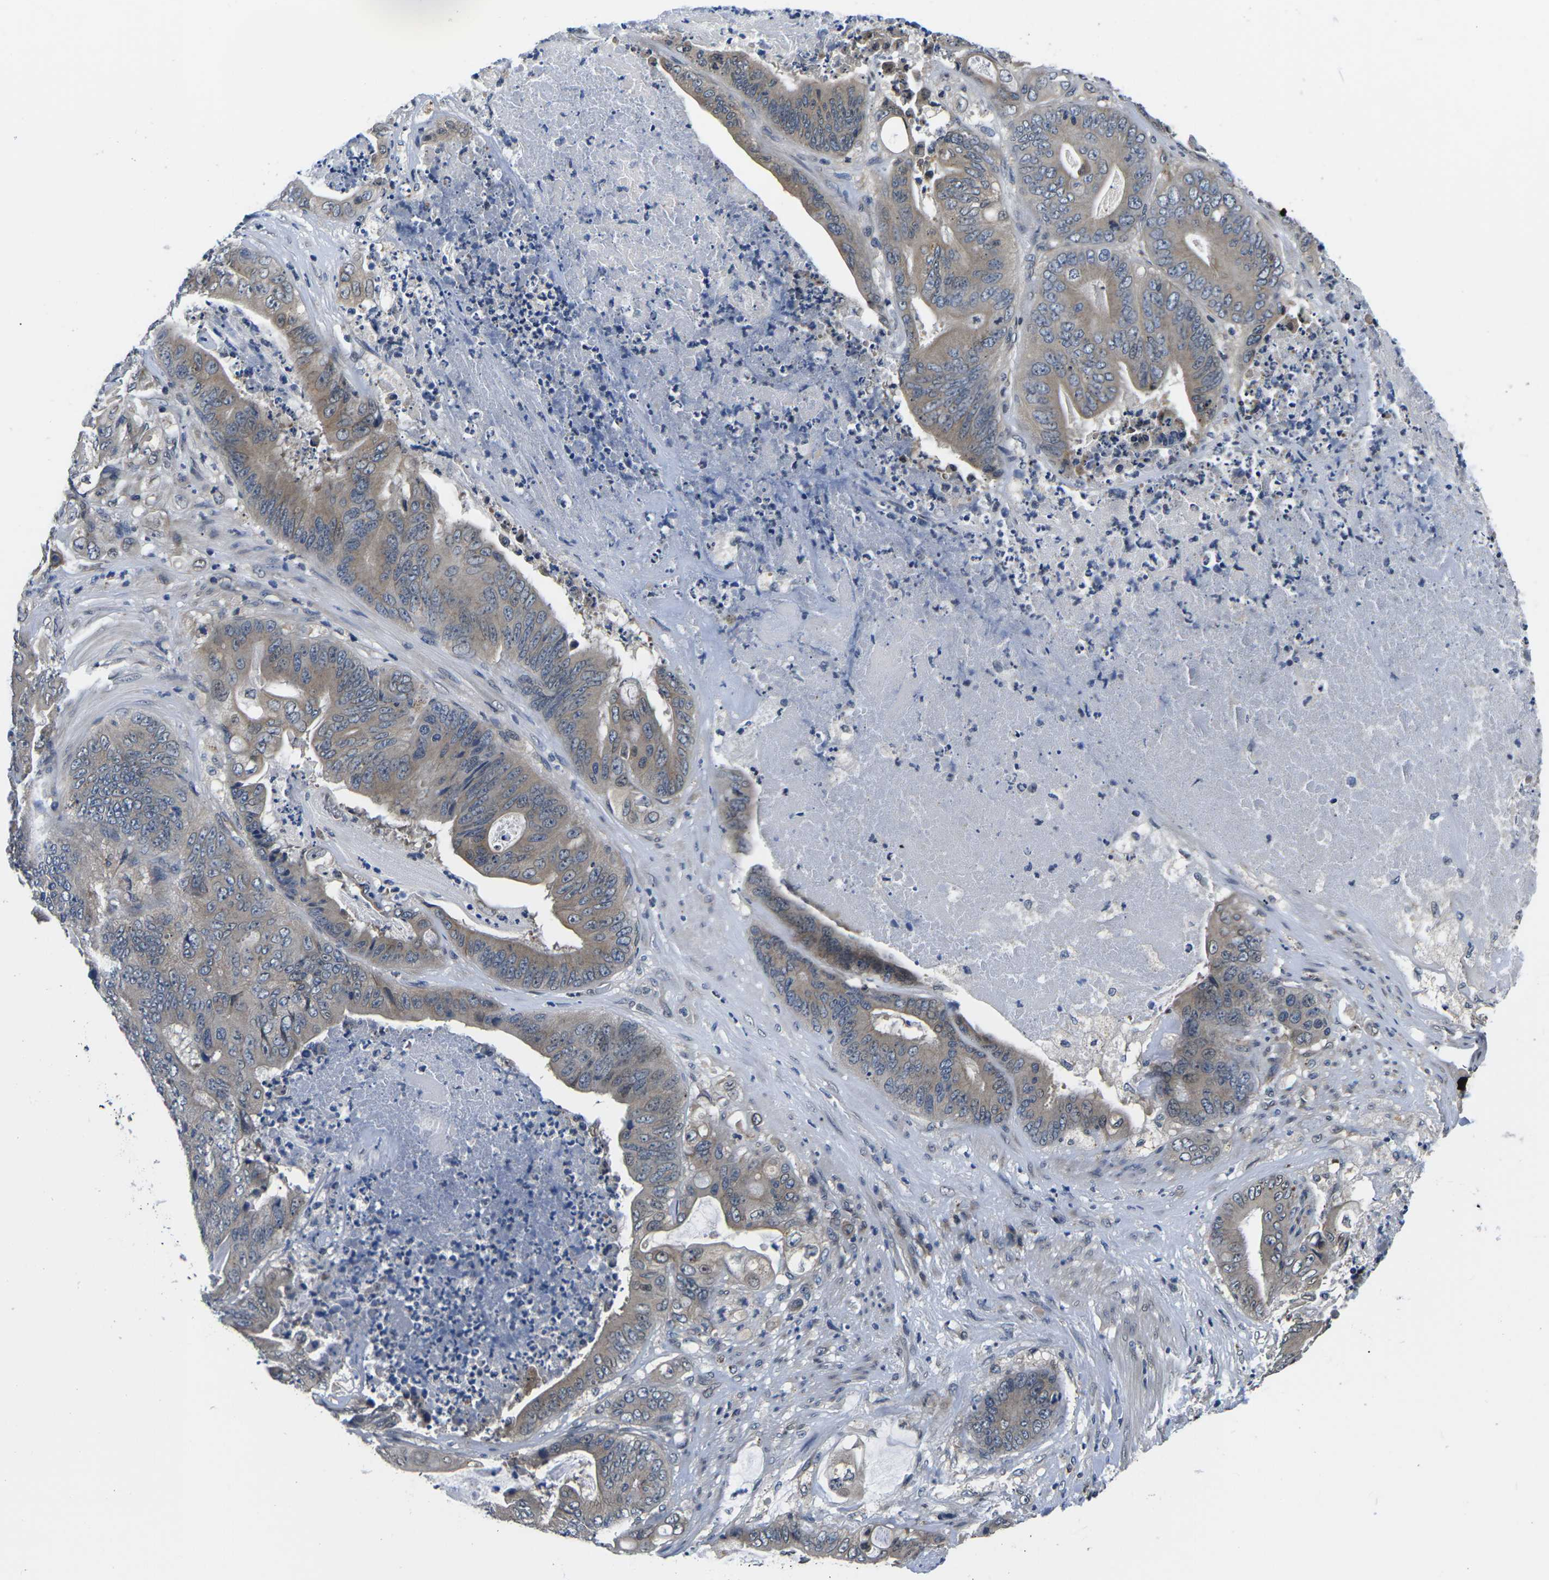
{"staining": {"intensity": "weak", "quantity": "25%-75%", "location": "cytoplasmic/membranous"}, "tissue": "stomach cancer", "cell_type": "Tumor cells", "image_type": "cancer", "snomed": [{"axis": "morphology", "description": "Adenocarcinoma, NOS"}, {"axis": "topography", "description": "Stomach"}], "caption": "Stomach adenocarcinoma tissue shows weak cytoplasmic/membranous staining in about 25%-75% of tumor cells", "gene": "SNX10", "patient": {"sex": "female", "age": 73}}